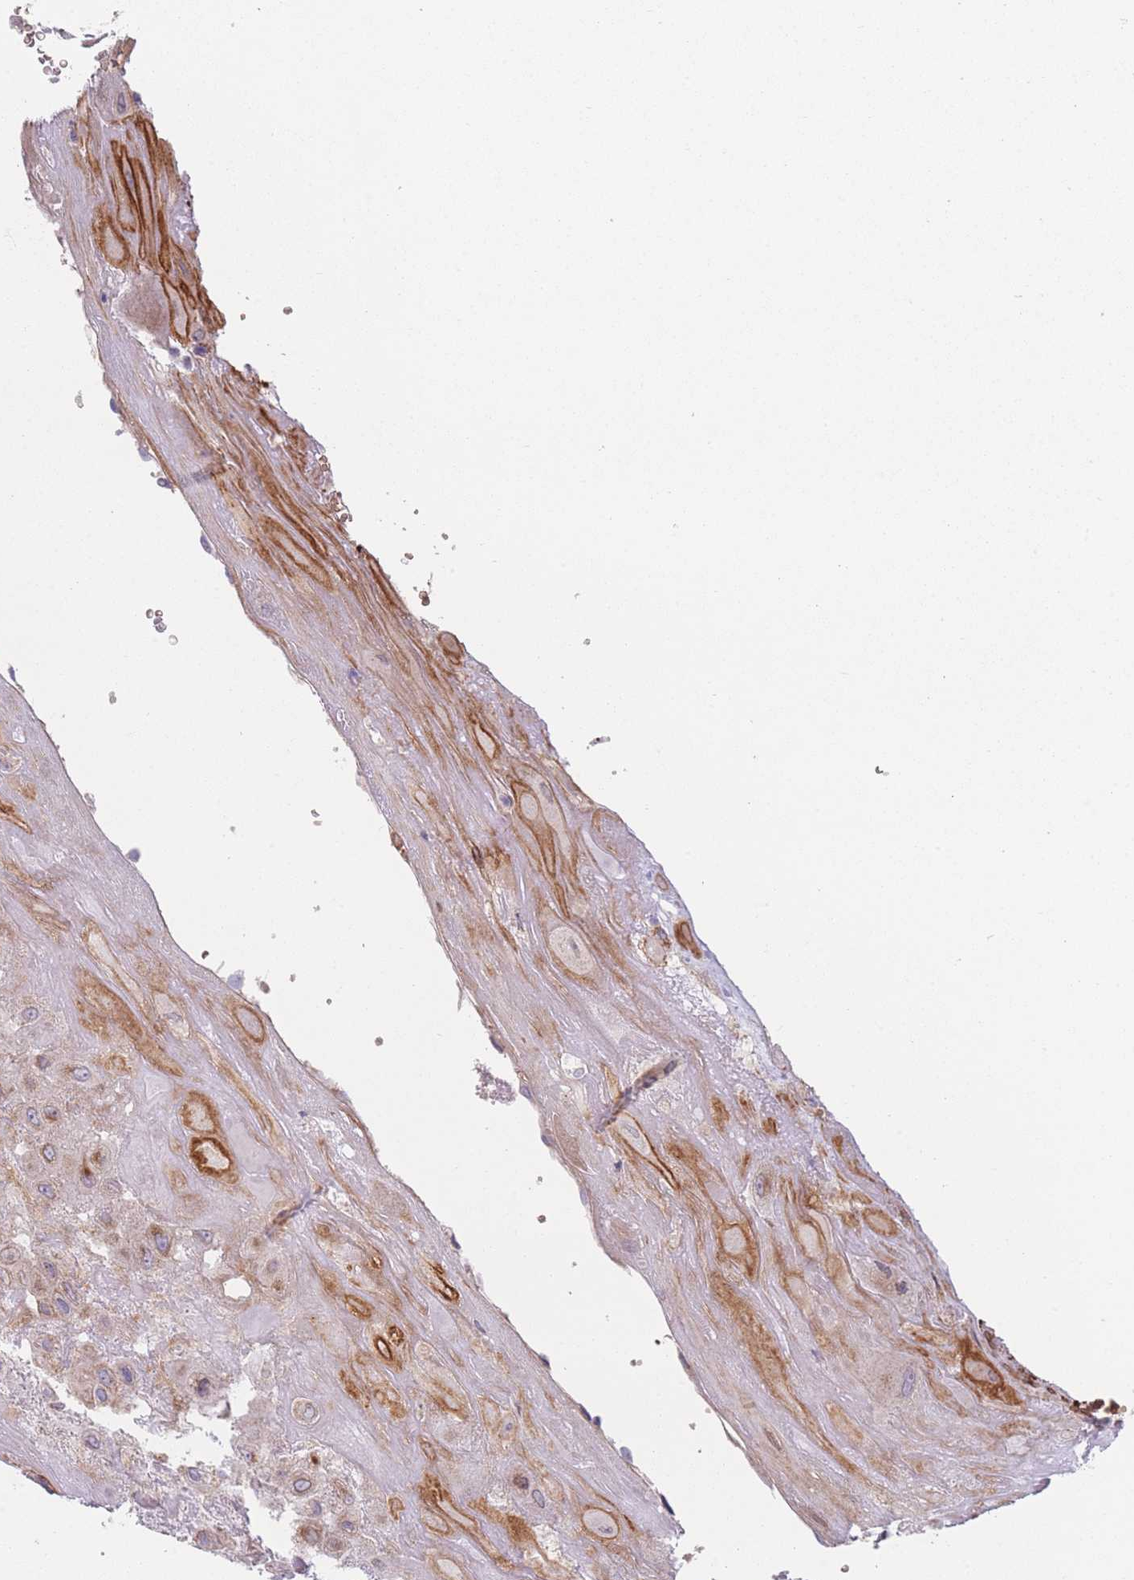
{"staining": {"intensity": "weak", "quantity": ">75%", "location": "cytoplasmic/membranous"}, "tissue": "placenta", "cell_type": "Decidual cells", "image_type": "normal", "snomed": [{"axis": "morphology", "description": "Normal tissue, NOS"}, {"axis": "topography", "description": "Placenta"}], "caption": "Human placenta stained with a brown dye shows weak cytoplasmic/membranous positive staining in approximately >75% of decidual cells.", "gene": "SMPD4", "patient": {"sex": "female", "age": 32}}